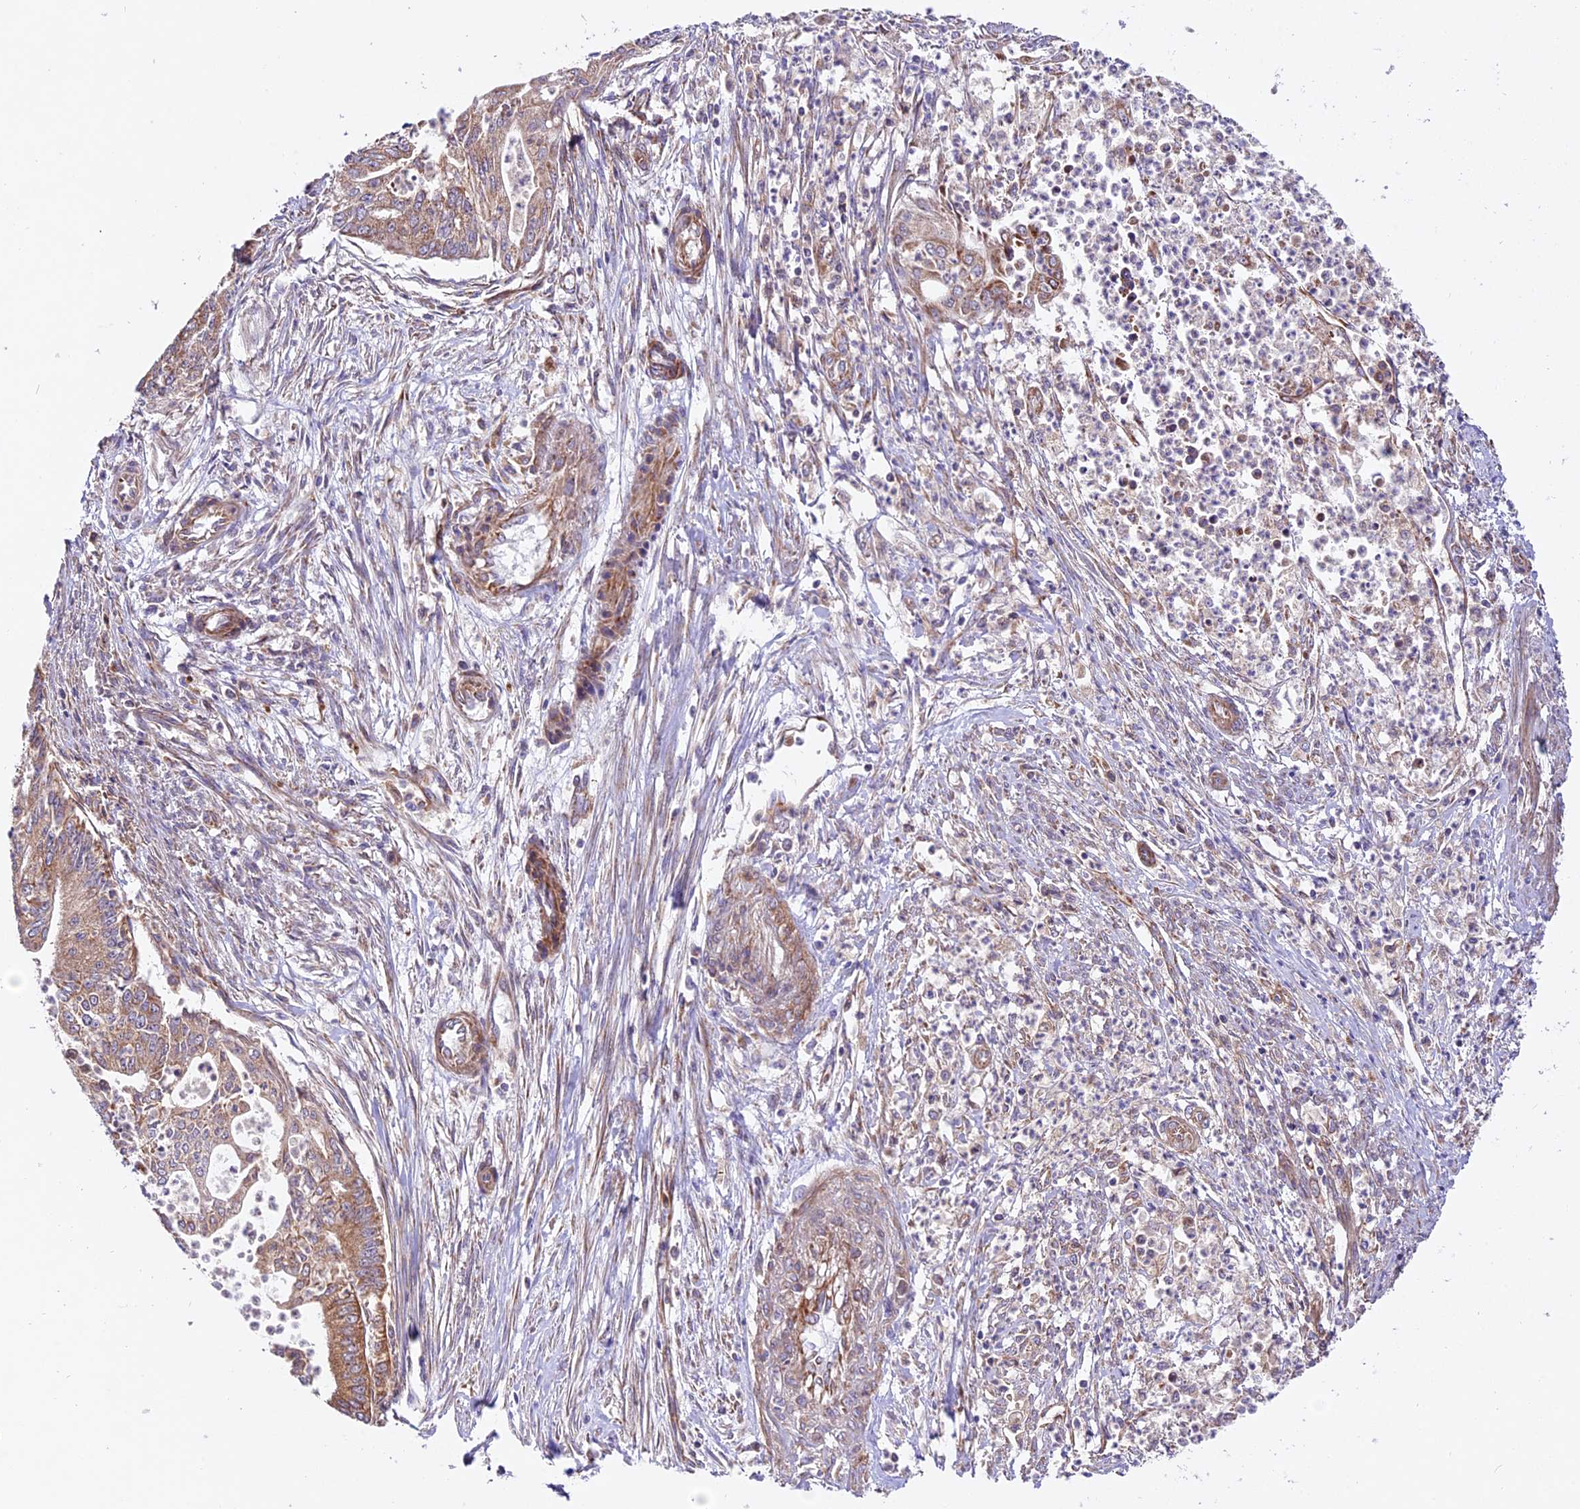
{"staining": {"intensity": "moderate", "quantity": ">75%", "location": "cytoplasmic/membranous"}, "tissue": "endometrial cancer", "cell_type": "Tumor cells", "image_type": "cancer", "snomed": [{"axis": "morphology", "description": "Adenocarcinoma, NOS"}, {"axis": "topography", "description": "Endometrium"}], "caption": "Immunohistochemistry histopathology image of endometrial cancer stained for a protein (brown), which shows medium levels of moderate cytoplasmic/membranous staining in approximately >75% of tumor cells.", "gene": "NDUFA8", "patient": {"sex": "female", "age": 73}}